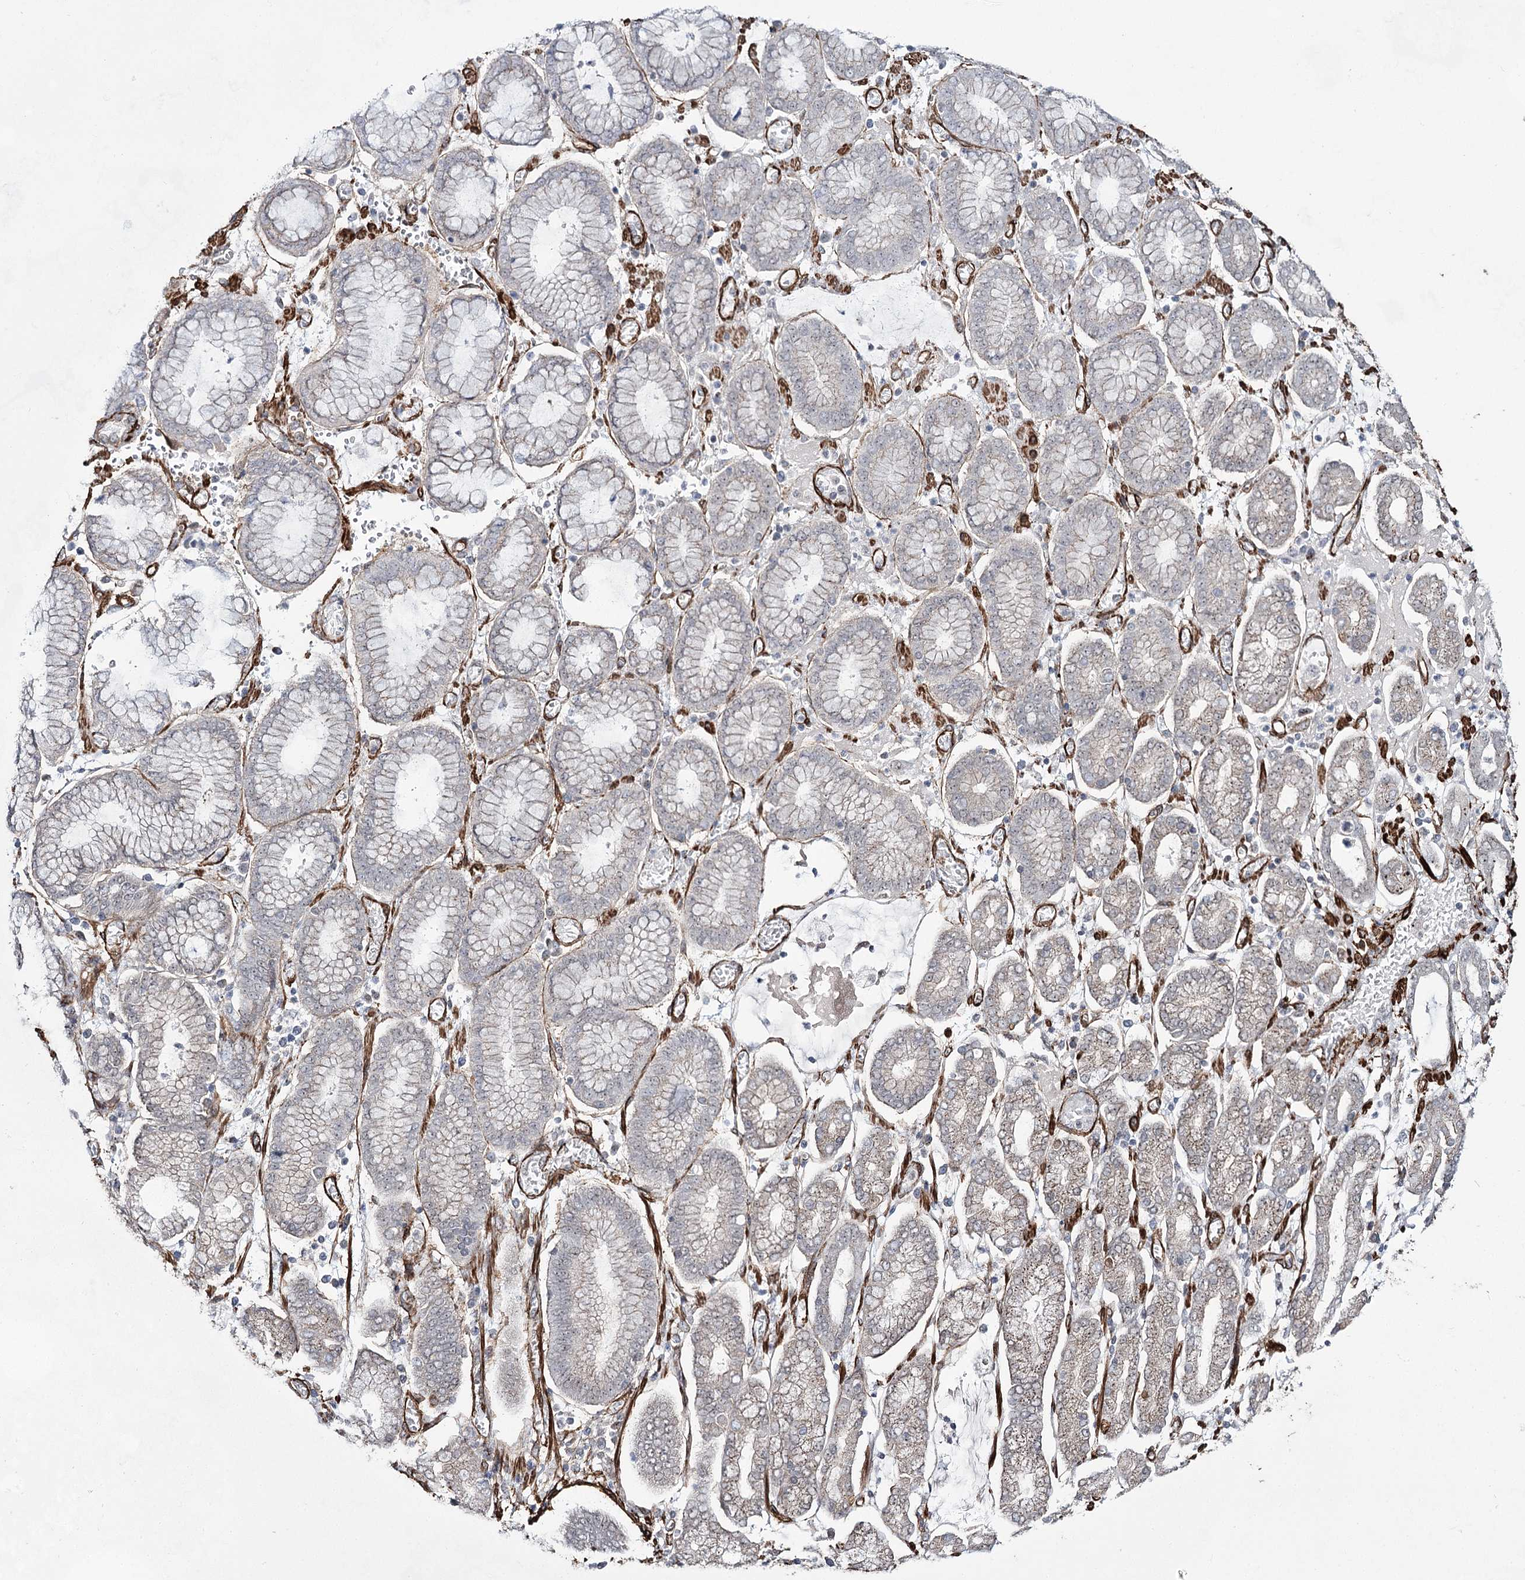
{"staining": {"intensity": "weak", "quantity": "25%-75%", "location": "cytoplasmic/membranous"}, "tissue": "stomach cancer", "cell_type": "Tumor cells", "image_type": "cancer", "snomed": [{"axis": "morphology", "description": "Adenocarcinoma, NOS"}, {"axis": "topography", "description": "Stomach"}], "caption": "Stomach cancer (adenocarcinoma) was stained to show a protein in brown. There is low levels of weak cytoplasmic/membranous expression in about 25%-75% of tumor cells. (Stains: DAB in brown, nuclei in blue, Microscopy: brightfield microscopy at high magnification).", "gene": "CWF19L1", "patient": {"sex": "male", "age": 76}}